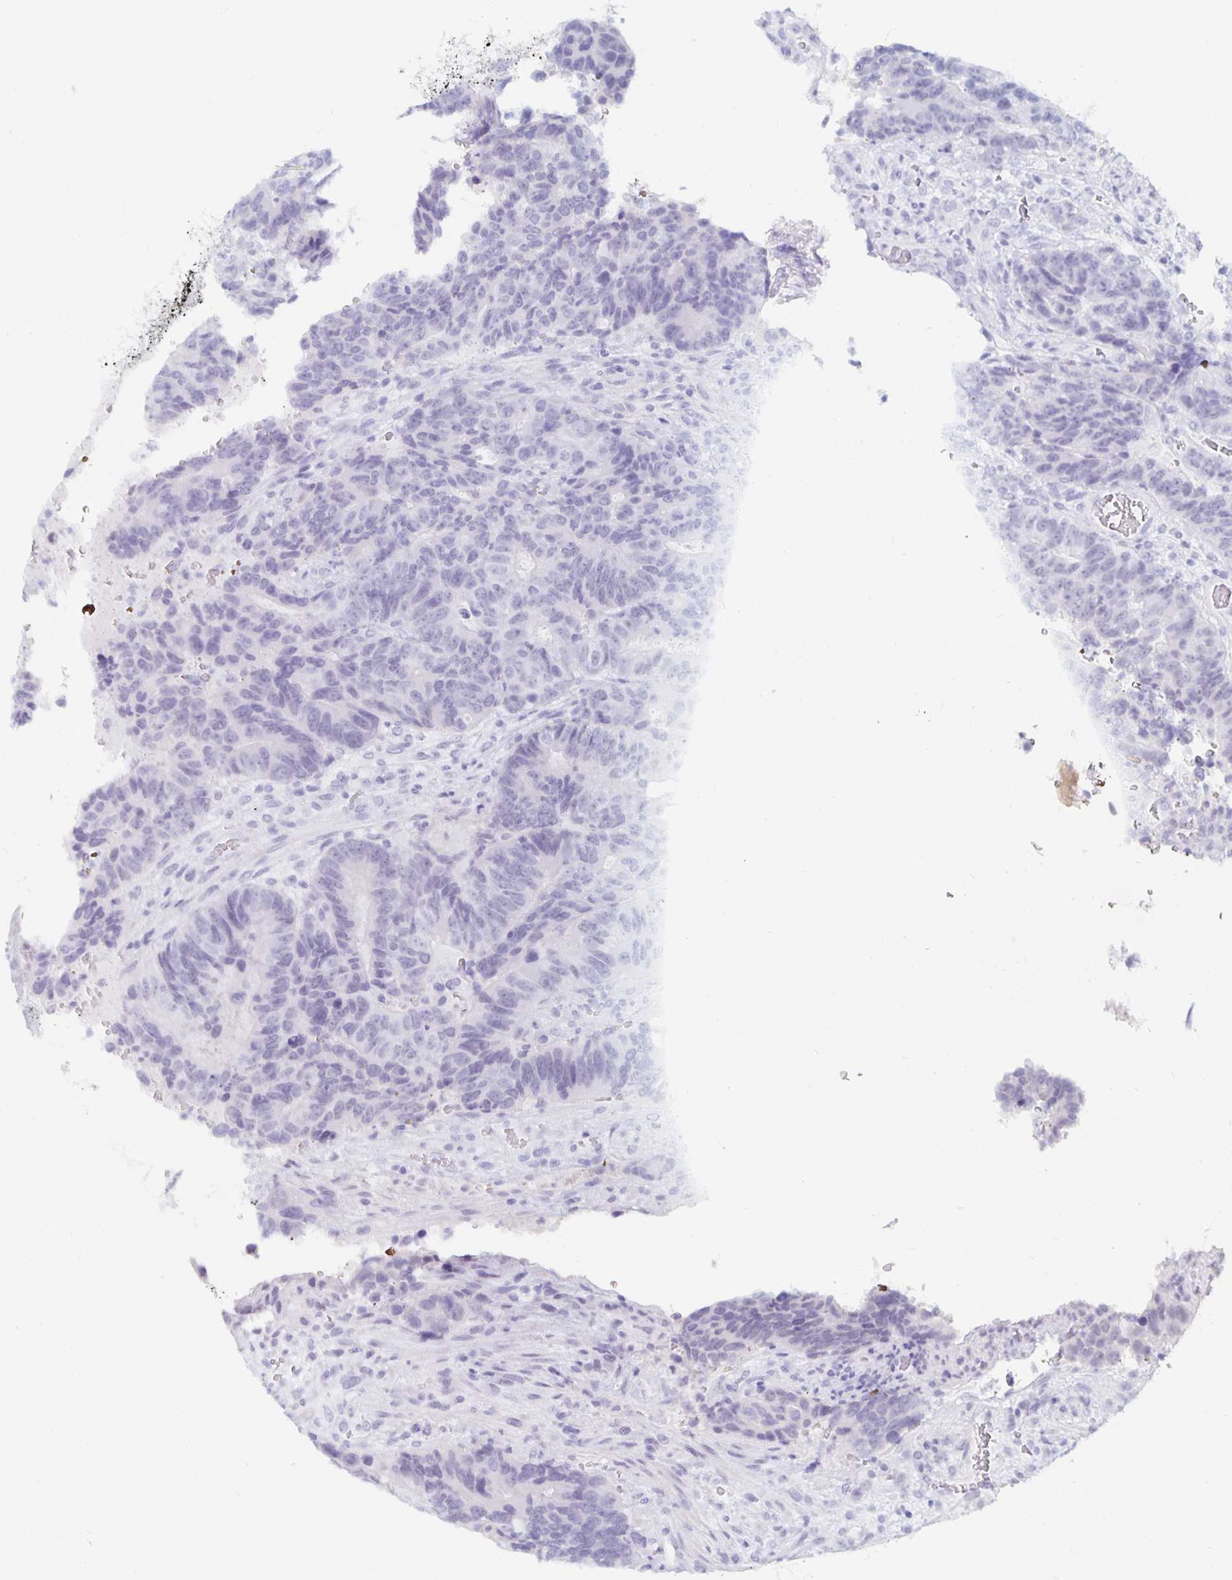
{"staining": {"intensity": "negative", "quantity": "none", "location": "none"}, "tissue": "colorectal cancer", "cell_type": "Tumor cells", "image_type": "cancer", "snomed": [{"axis": "morphology", "description": "Normal tissue, NOS"}, {"axis": "morphology", "description": "Adenocarcinoma, NOS"}, {"axis": "topography", "description": "Colon"}], "caption": "Immunohistochemistry (IHC) image of neoplastic tissue: human adenocarcinoma (colorectal) stained with DAB (3,3'-diaminobenzidine) exhibits no significant protein staining in tumor cells.", "gene": "KCNQ2", "patient": {"sex": "female", "age": 48}}